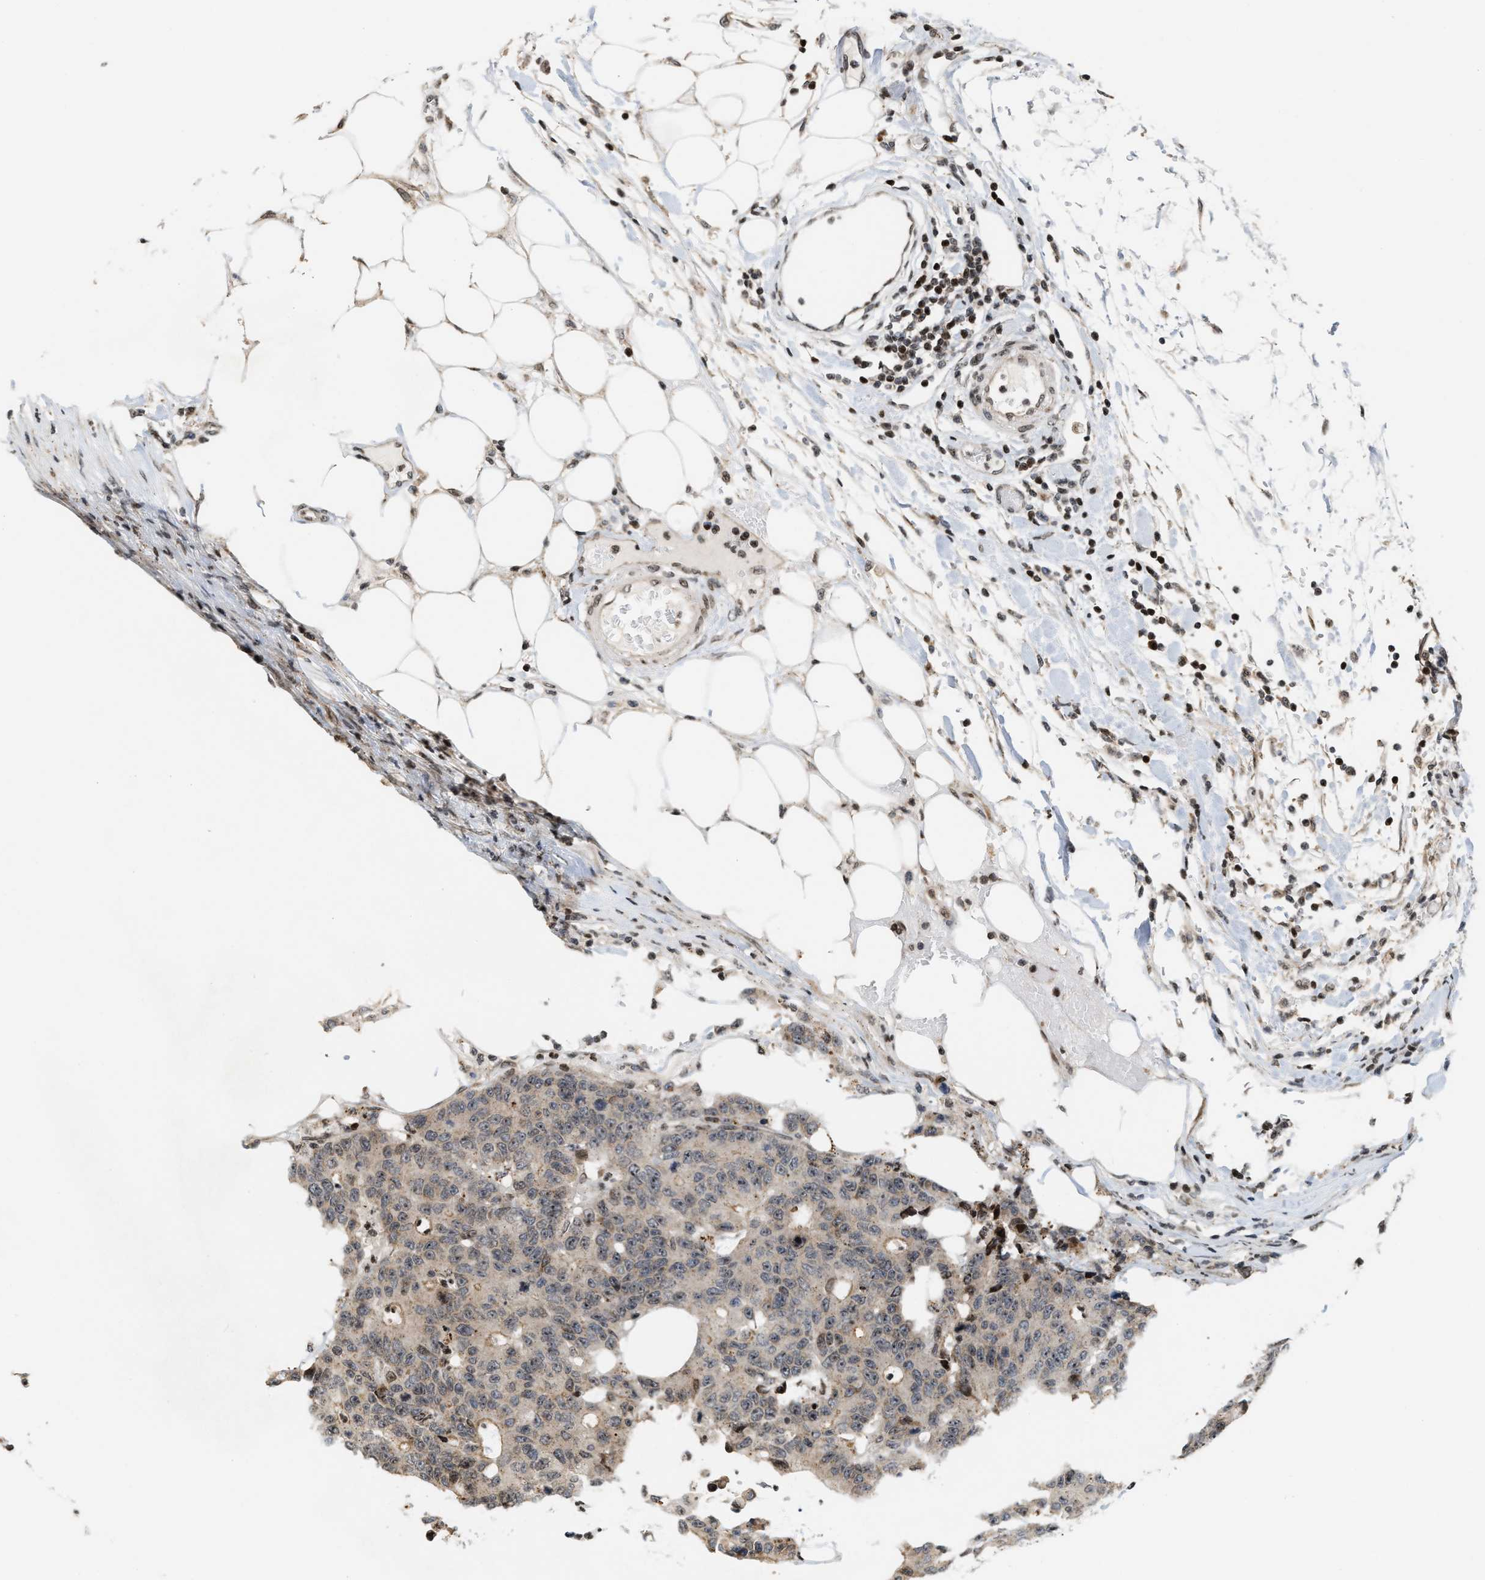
{"staining": {"intensity": "weak", "quantity": "<25%", "location": "cytoplasmic/membranous"}, "tissue": "colorectal cancer", "cell_type": "Tumor cells", "image_type": "cancer", "snomed": [{"axis": "morphology", "description": "Adenocarcinoma, NOS"}, {"axis": "topography", "description": "Colon"}], "caption": "Micrograph shows no significant protein expression in tumor cells of adenocarcinoma (colorectal).", "gene": "PDZD2", "patient": {"sex": "female", "age": 86}}